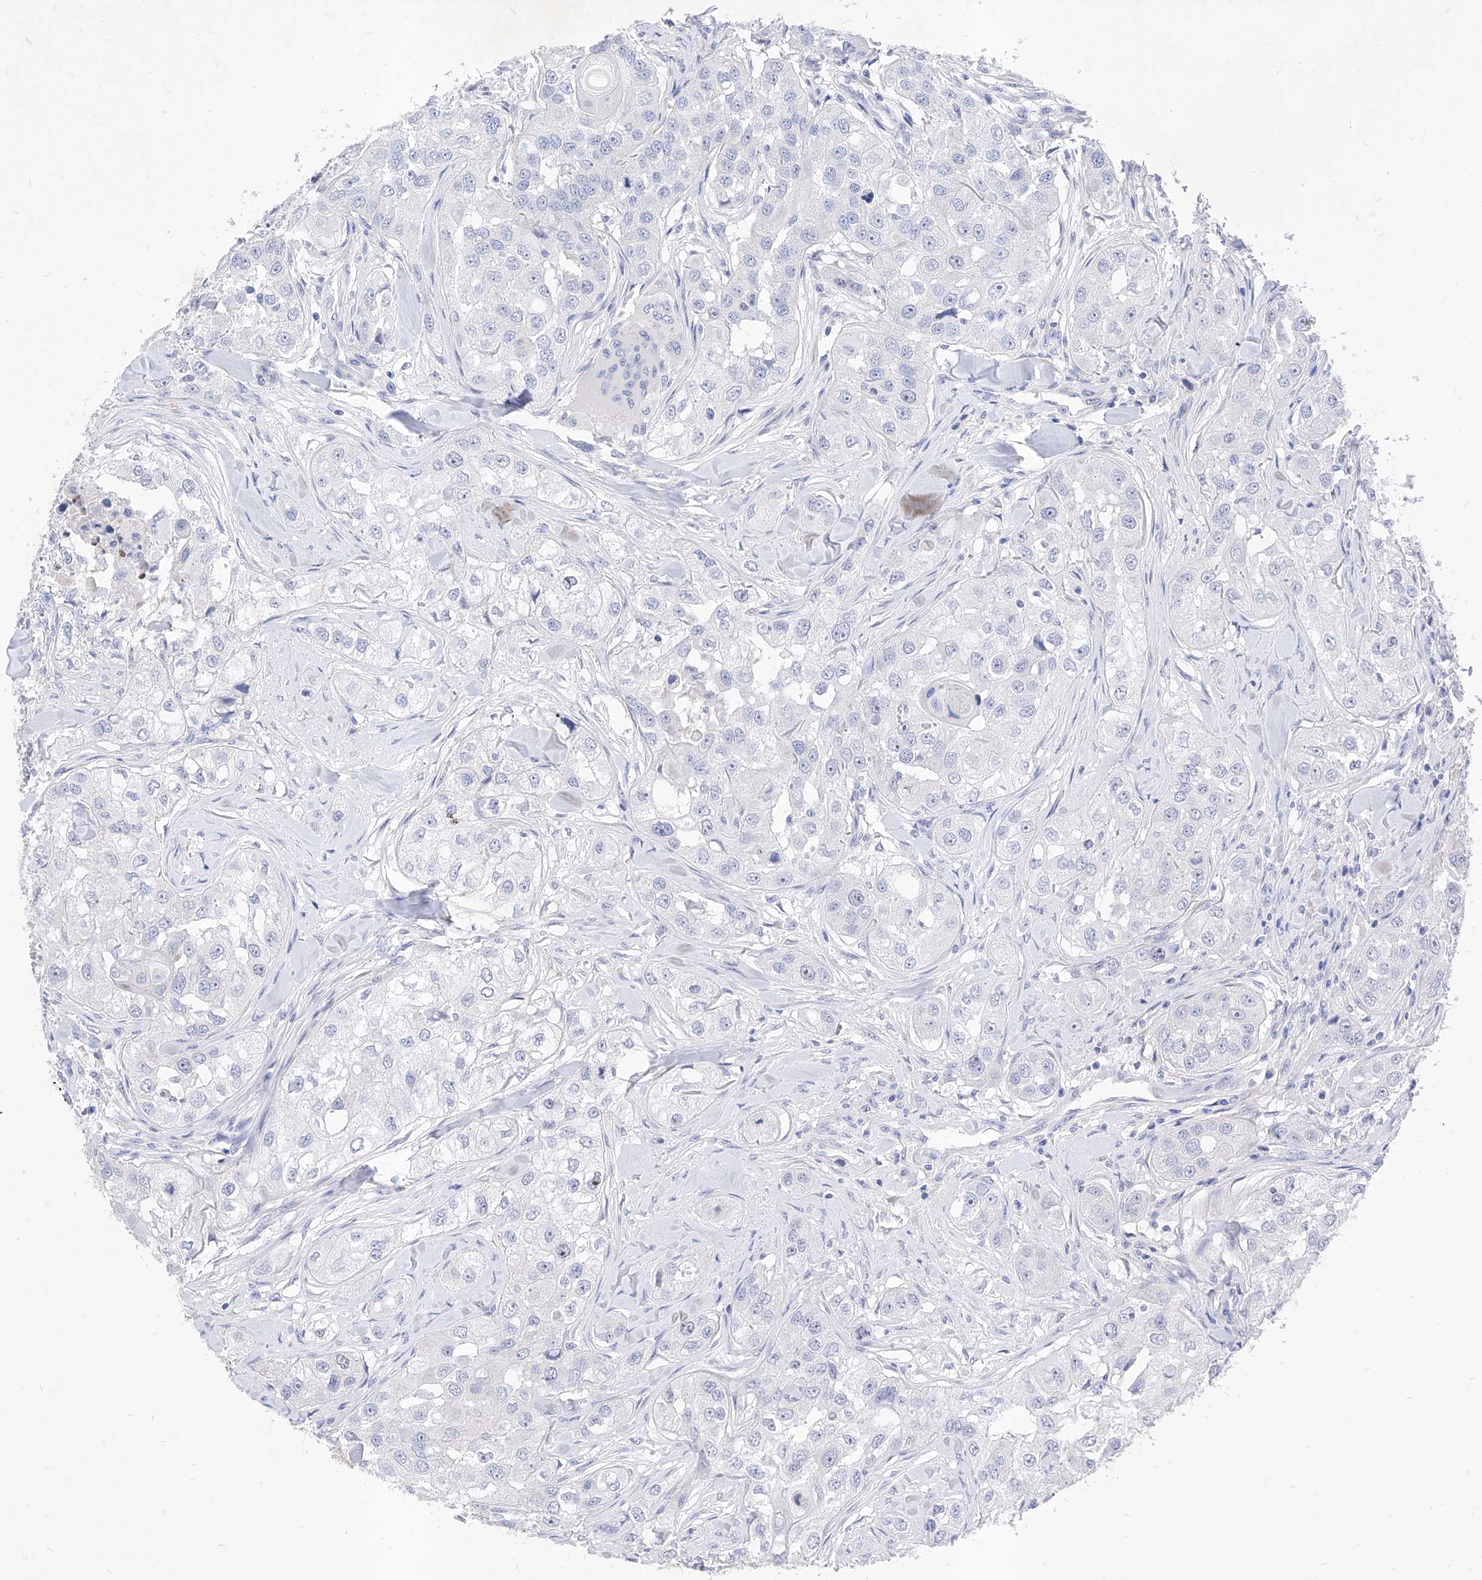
{"staining": {"intensity": "negative", "quantity": "none", "location": "none"}, "tissue": "head and neck cancer", "cell_type": "Tumor cells", "image_type": "cancer", "snomed": [{"axis": "morphology", "description": "Normal tissue, NOS"}, {"axis": "morphology", "description": "Squamous cell carcinoma, NOS"}, {"axis": "topography", "description": "Skeletal muscle"}, {"axis": "topography", "description": "Head-Neck"}], "caption": "IHC photomicrograph of head and neck cancer (squamous cell carcinoma) stained for a protein (brown), which reveals no positivity in tumor cells.", "gene": "VAX1", "patient": {"sex": "male", "age": 51}}